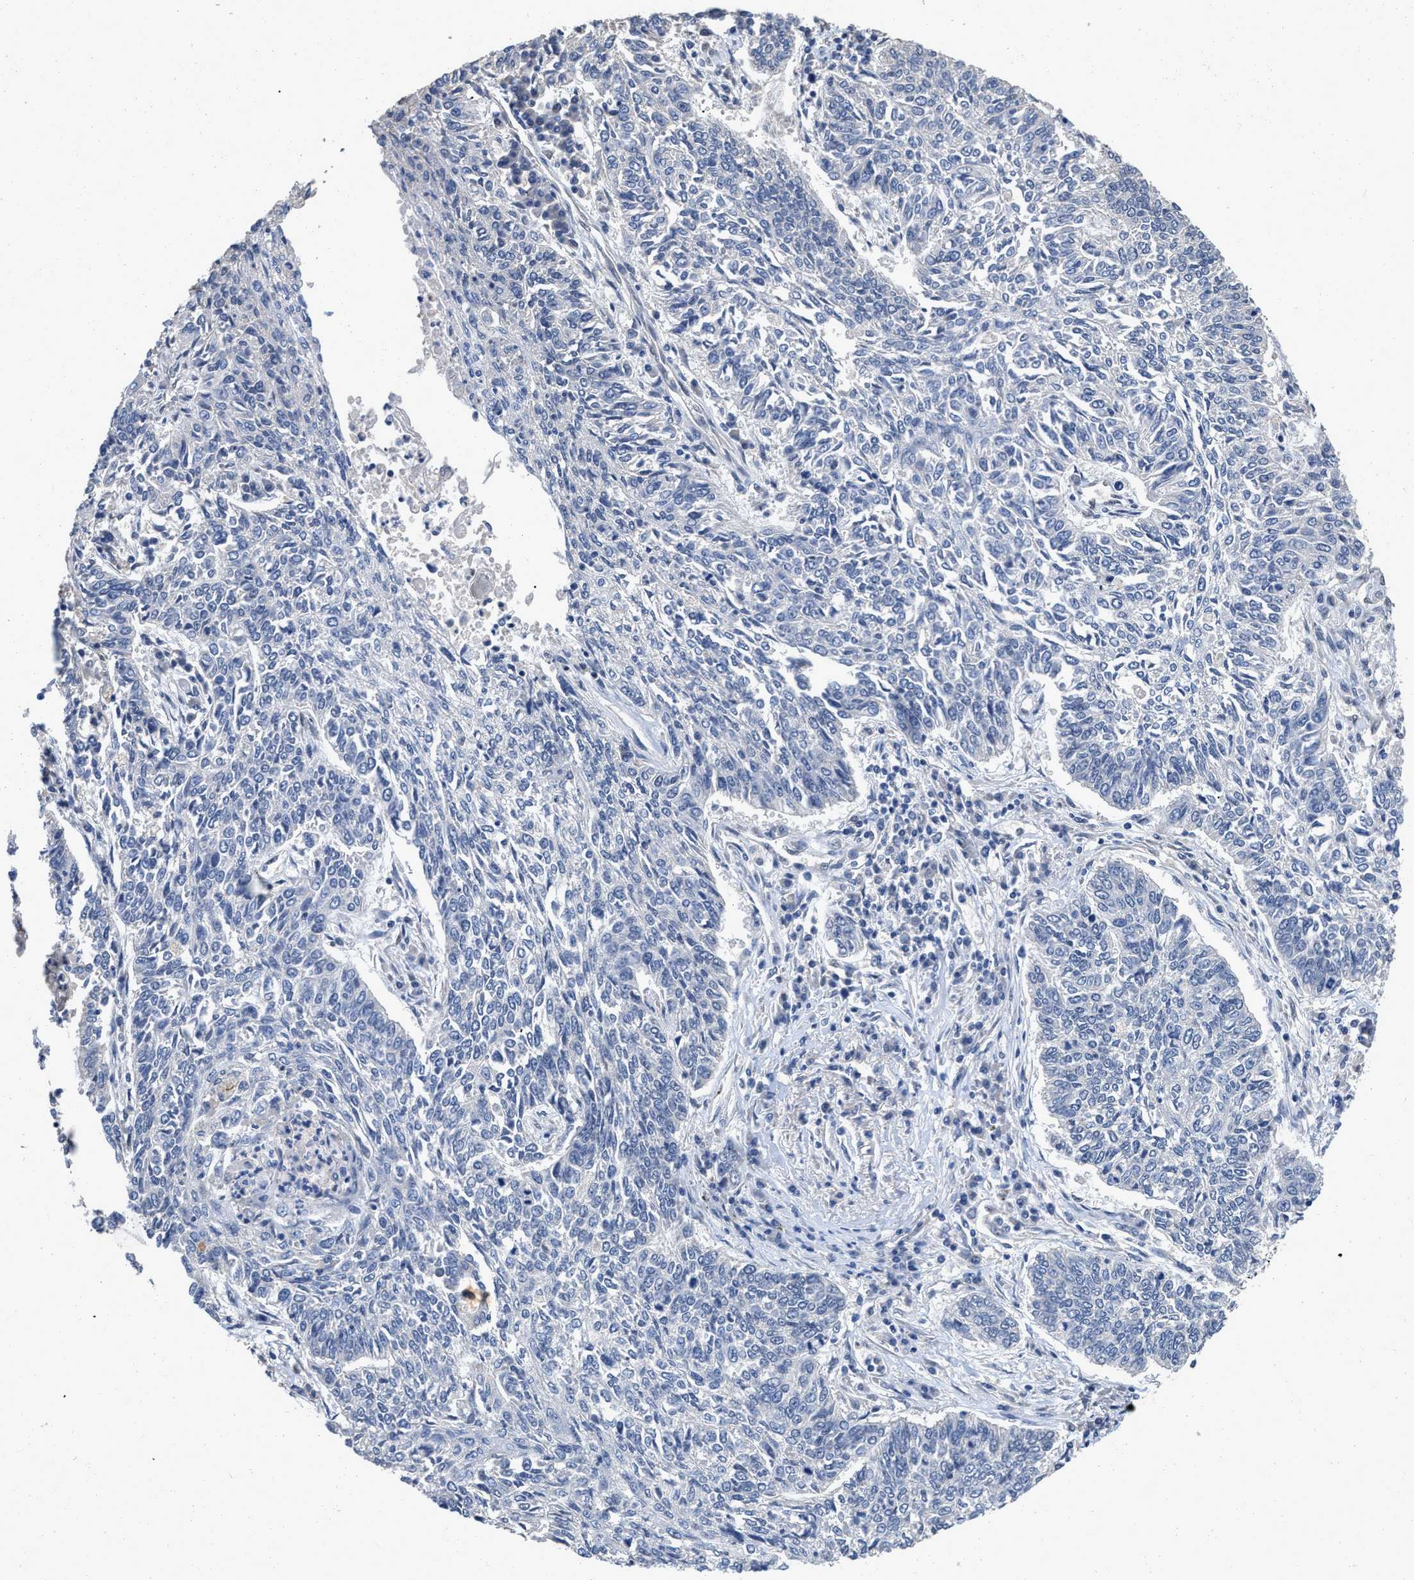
{"staining": {"intensity": "negative", "quantity": "none", "location": "none"}, "tissue": "lung cancer", "cell_type": "Tumor cells", "image_type": "cancer", "snomed": [{"axis": "morphology", "description": "Normal tissue, NOS"}, {"axis": "morphology", "description": "Squamous cell carcinoma, NOS"}, {"axis": "topography", "description": "Cartilage tissue"}, {"axis": "topography", "description": "Bronchus"}, {"axis": "topography", "description": "Lung"}], "caption": "High power microscopy image of an immunohistochemistry (IHC) histopathology image of lung cancer, revealing no significant positivity in tumor cells.", "gene": "QKI", "patient": {"sex": "female", "age": 49}}